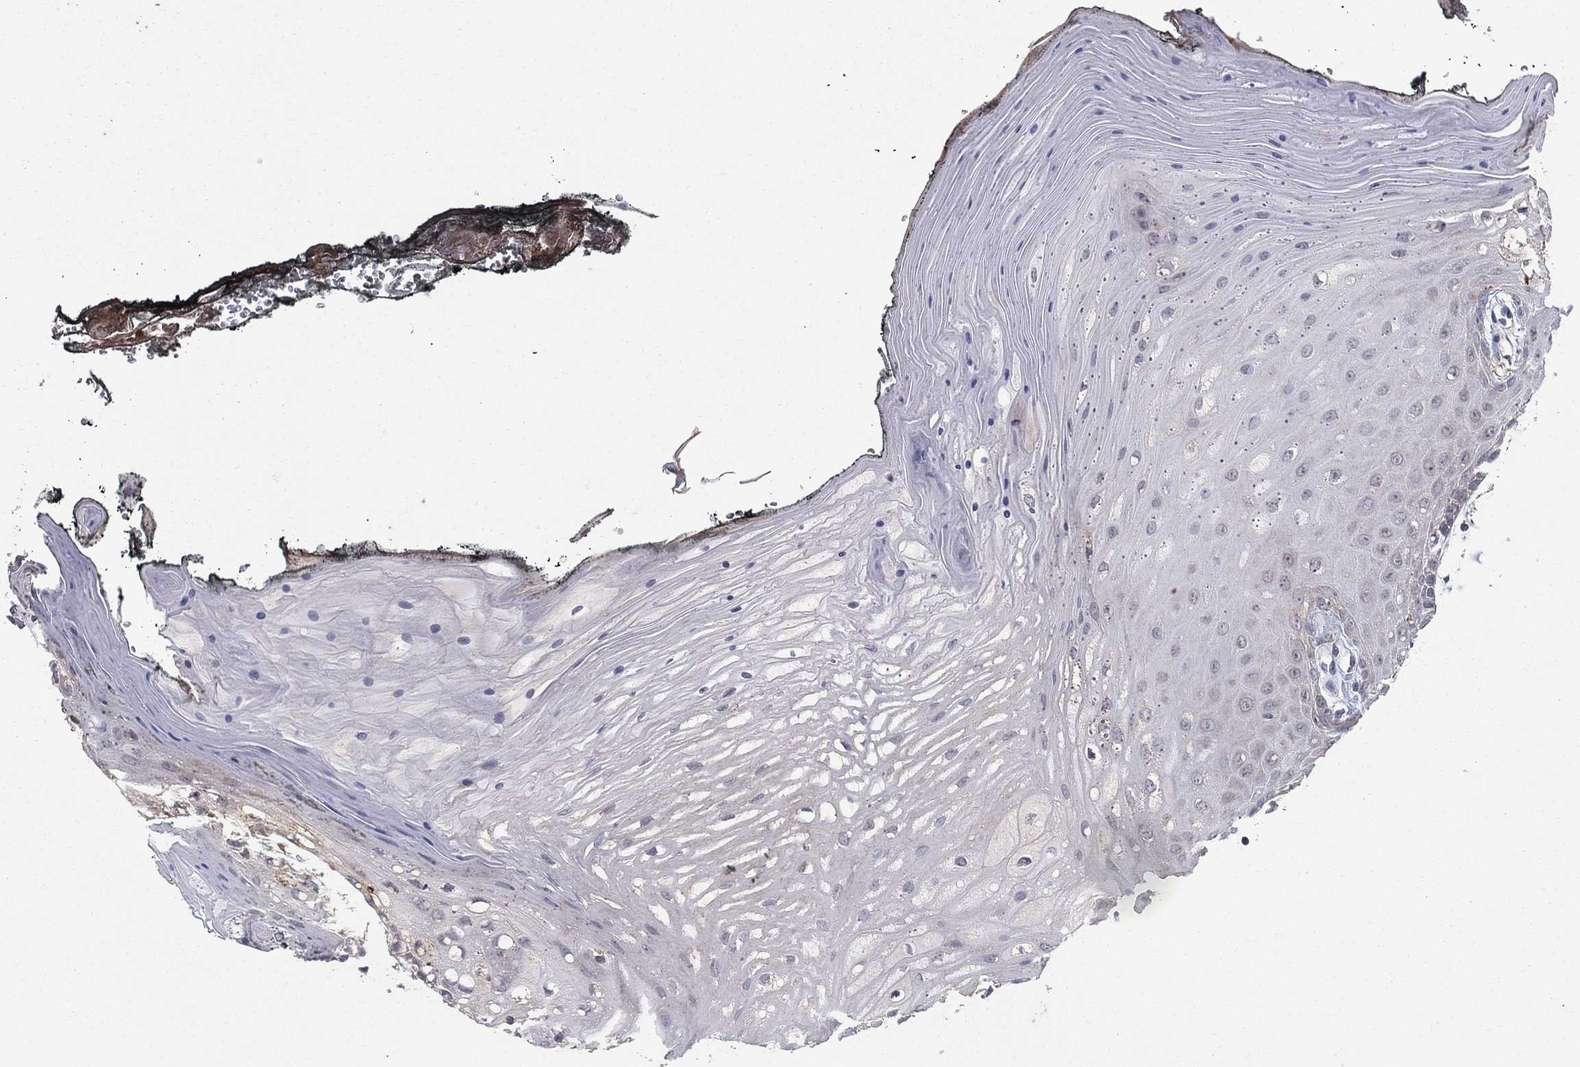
{"staining": {"intensity": "weak", "quantity": "25%-75%", "location": "cytoplasmic/membranous"}, "tissue": "oral mucosa", "cell_type": "Squamous epithelial cells", "image_type": "normal", "snomed": [{"axis": "morphology", "description": "Normal tissue, NOS"}, {"axis": "morphology", "description": "Squamous cell carcinoma, NOS"}, {"axis": "topography", "description": "Oral tissue"}, {"axis": "topography", "description": "Head-Neck"}], "caption": "High-power microscopy captured an IHC image of unremarkable oral mucosa, revealing weak cytoplasmic/membranous expression in about 25%-75% of squamous epithelial cells.", "gene": "GPSM1", "patient": {"sex": "male", "age": 65}}